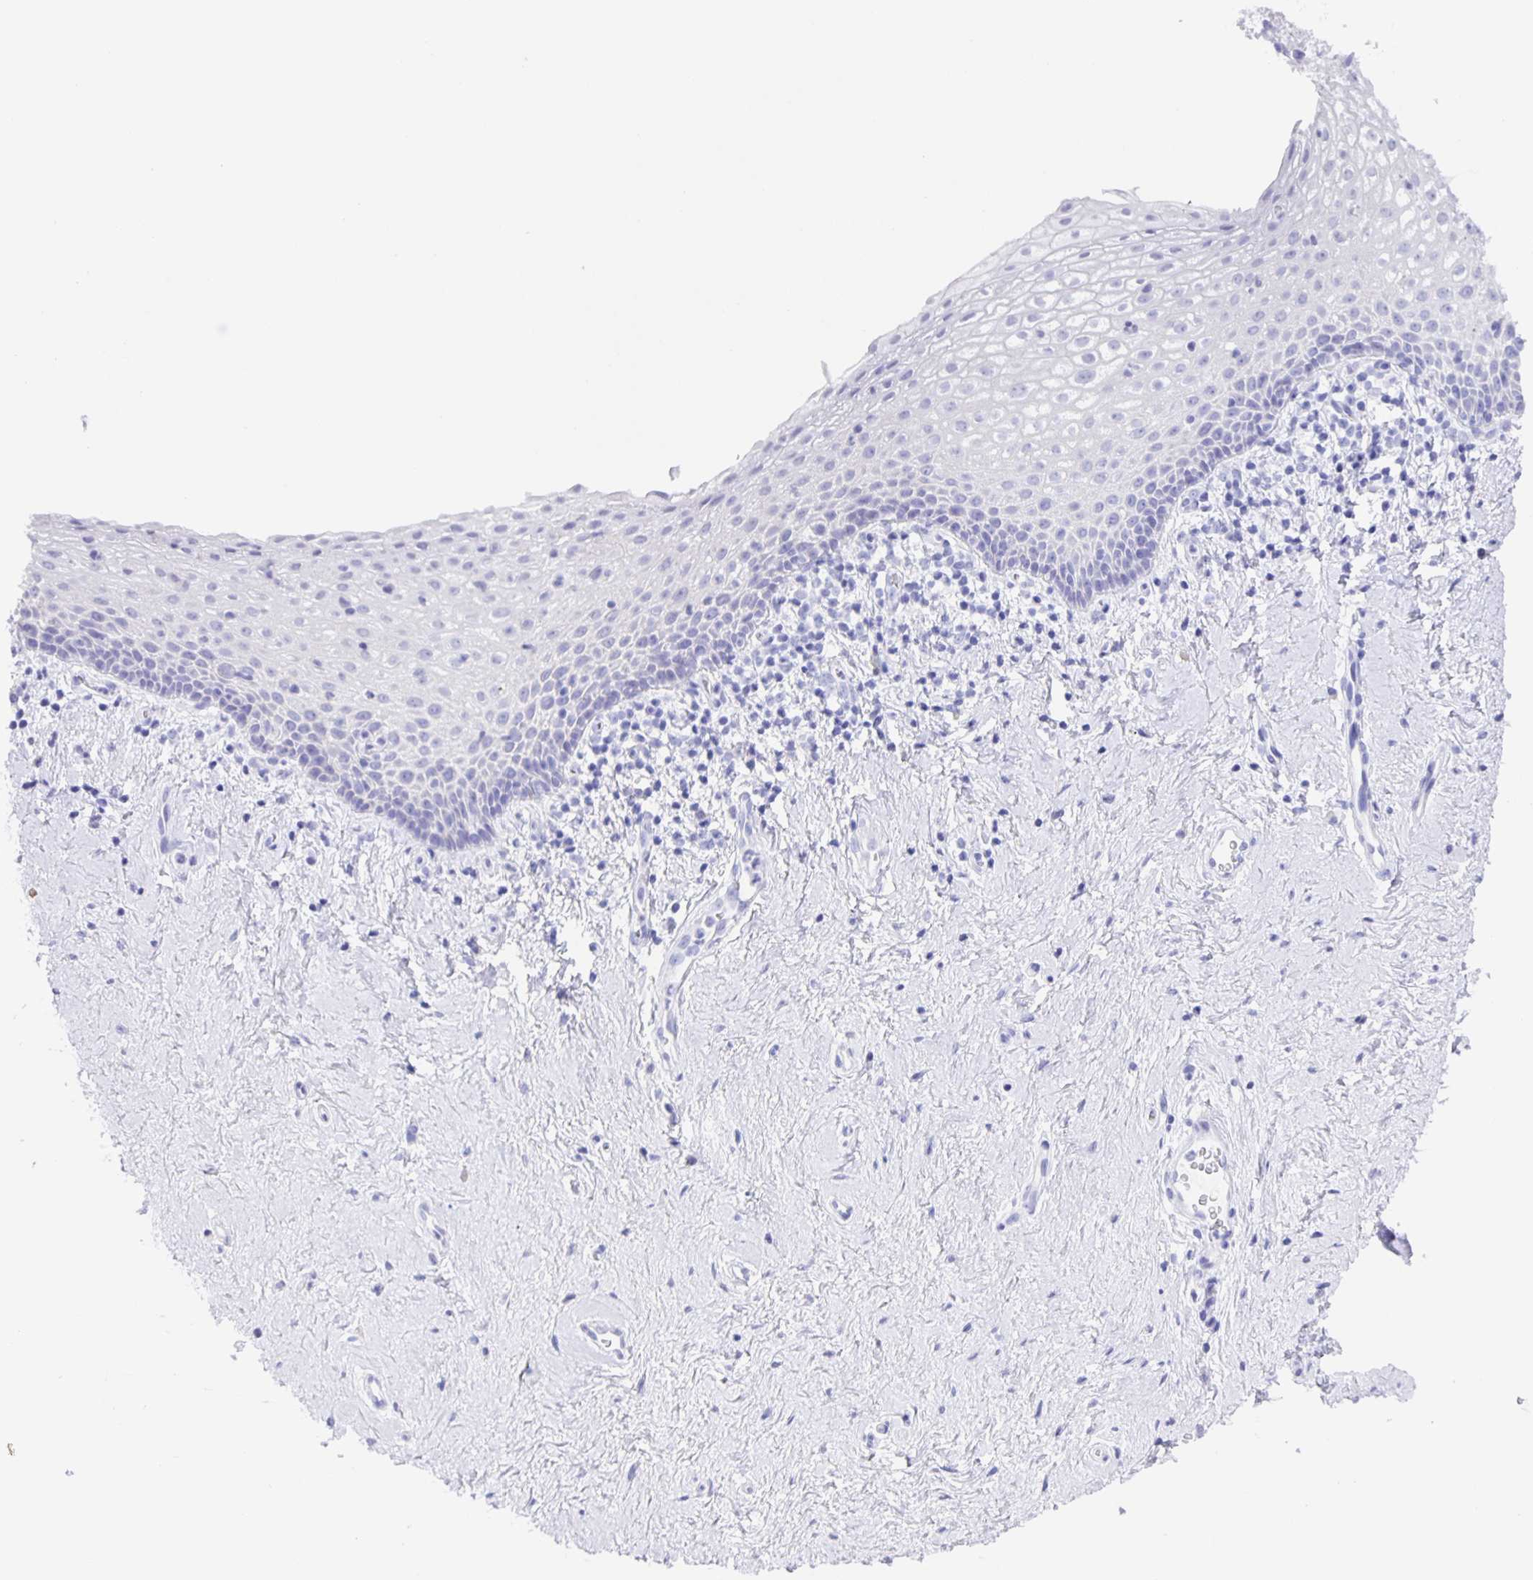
{"staining": {"intensity": "negative", "quantity": "none", "location": "none"}, "tissue": "vagina", "cell_type": "Squamous epithelial cells", "image_type": "normal", "snomed": [{"axis": "morphology", "description": "Normal tissue, NOS"}, {"axis": "topography", "description": "Vagina"}], "caption": "Vagina was stained to show a protein in brown. There is no significant expression in squamous epithelial cells. (DAB IHC visualized using brightfield microscopy, high magnification).", "gene": "GUCA2A", "patient": {"sex": "female", "age": 61}}